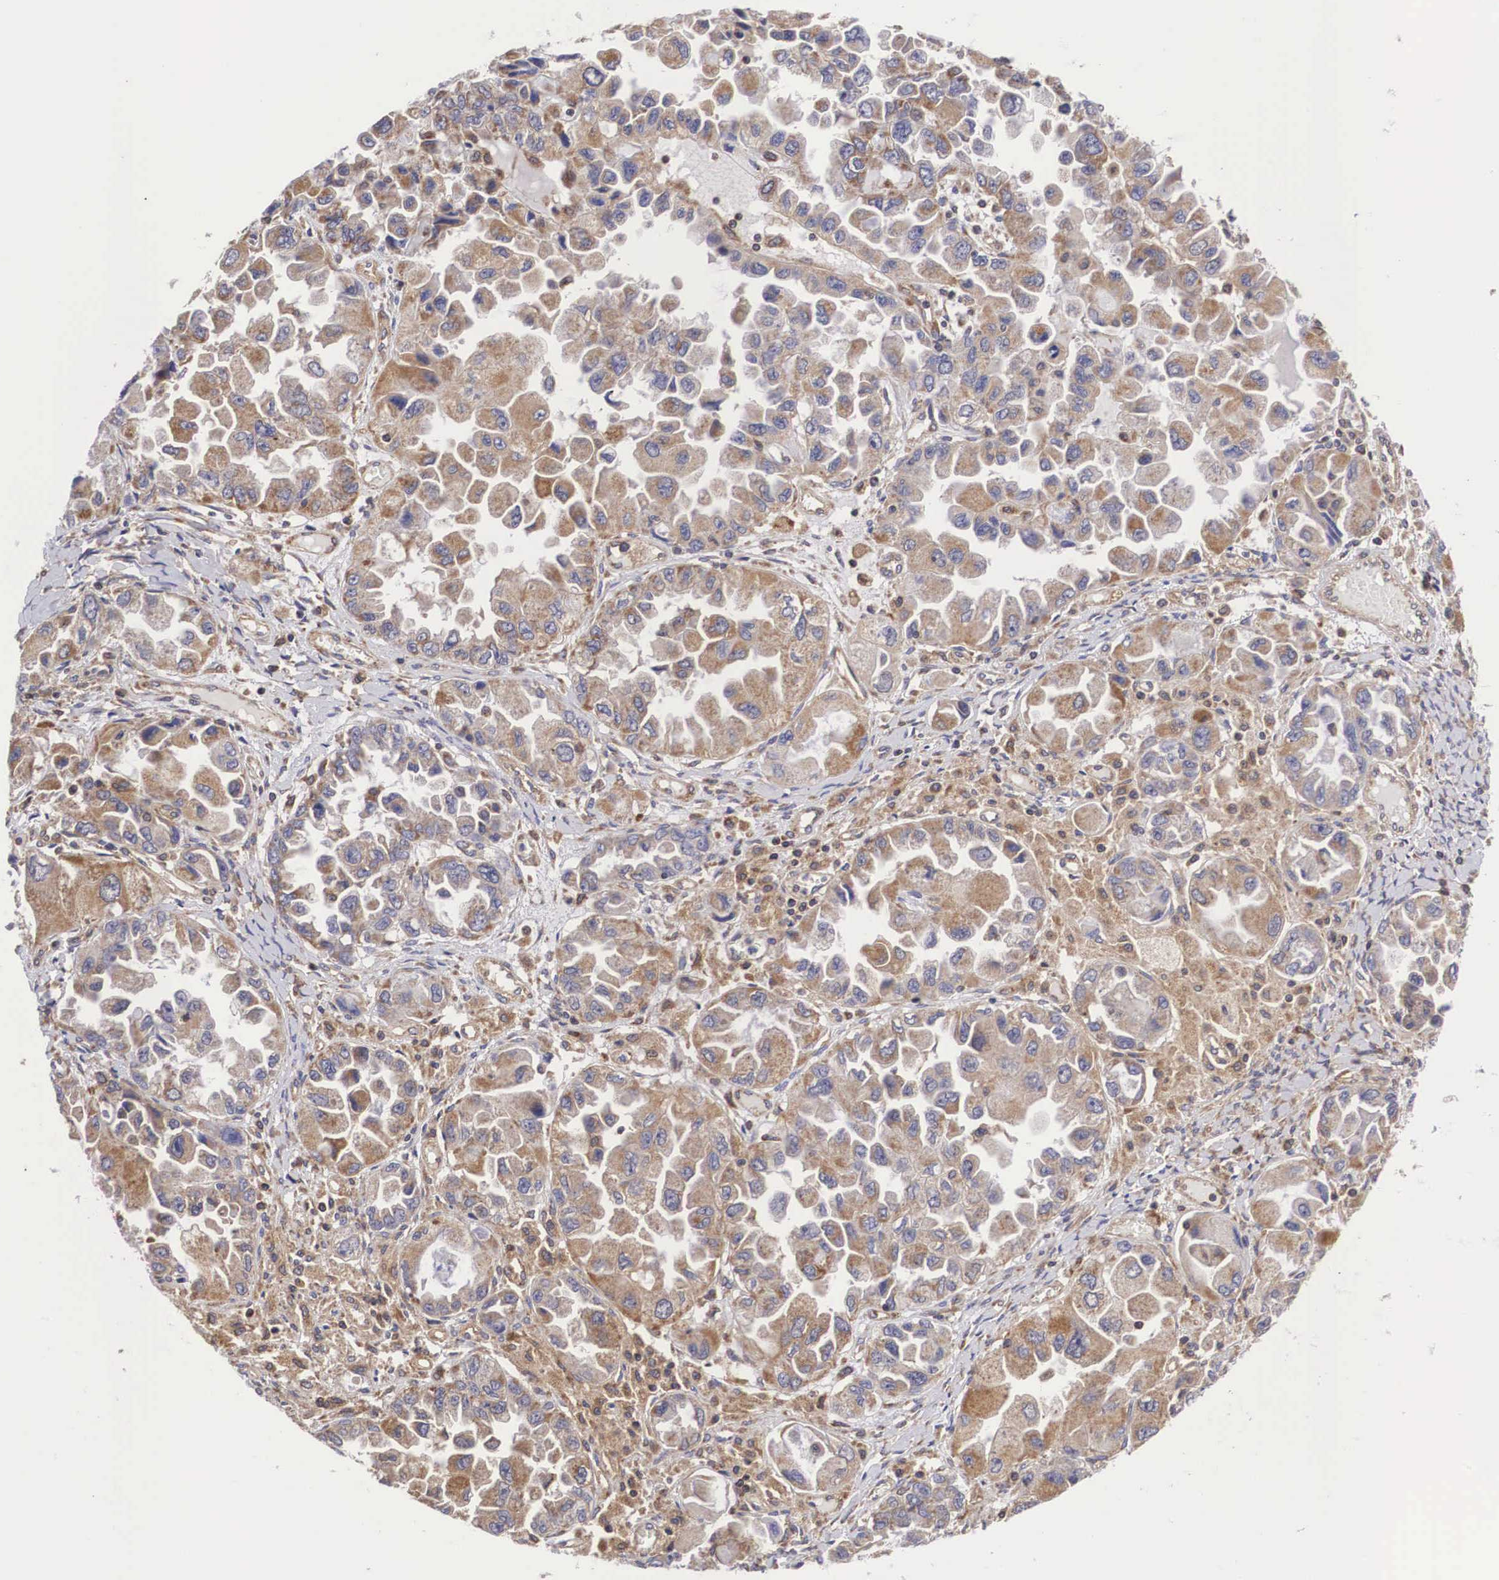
{"staining": {"intensity": "moderate", "quantity": ">75%", "location": "cytoplasmic/membranous"}, "tissue": "ovarian cancer", "cell_type": "Tumor cells", "image_type": "cancer", "snomed": [{"axis": "morphology", "description": "Cystadenocarcinoma, serous, NOS"}, {"axis": "topography", "description": "Ovary"}], "caption": "Protein expression analysis of ovarian serous cystadenocarcinoma demonstrates moderate cytoplasmic/membranous expression in approximately >75% of tumor cells. (DAB (3,3'-diaminobenzidine) IHC with brightfield microscopy, high magnification).", "gene": "DHRS1", "patient": {"sex": "female", "age": 84}}